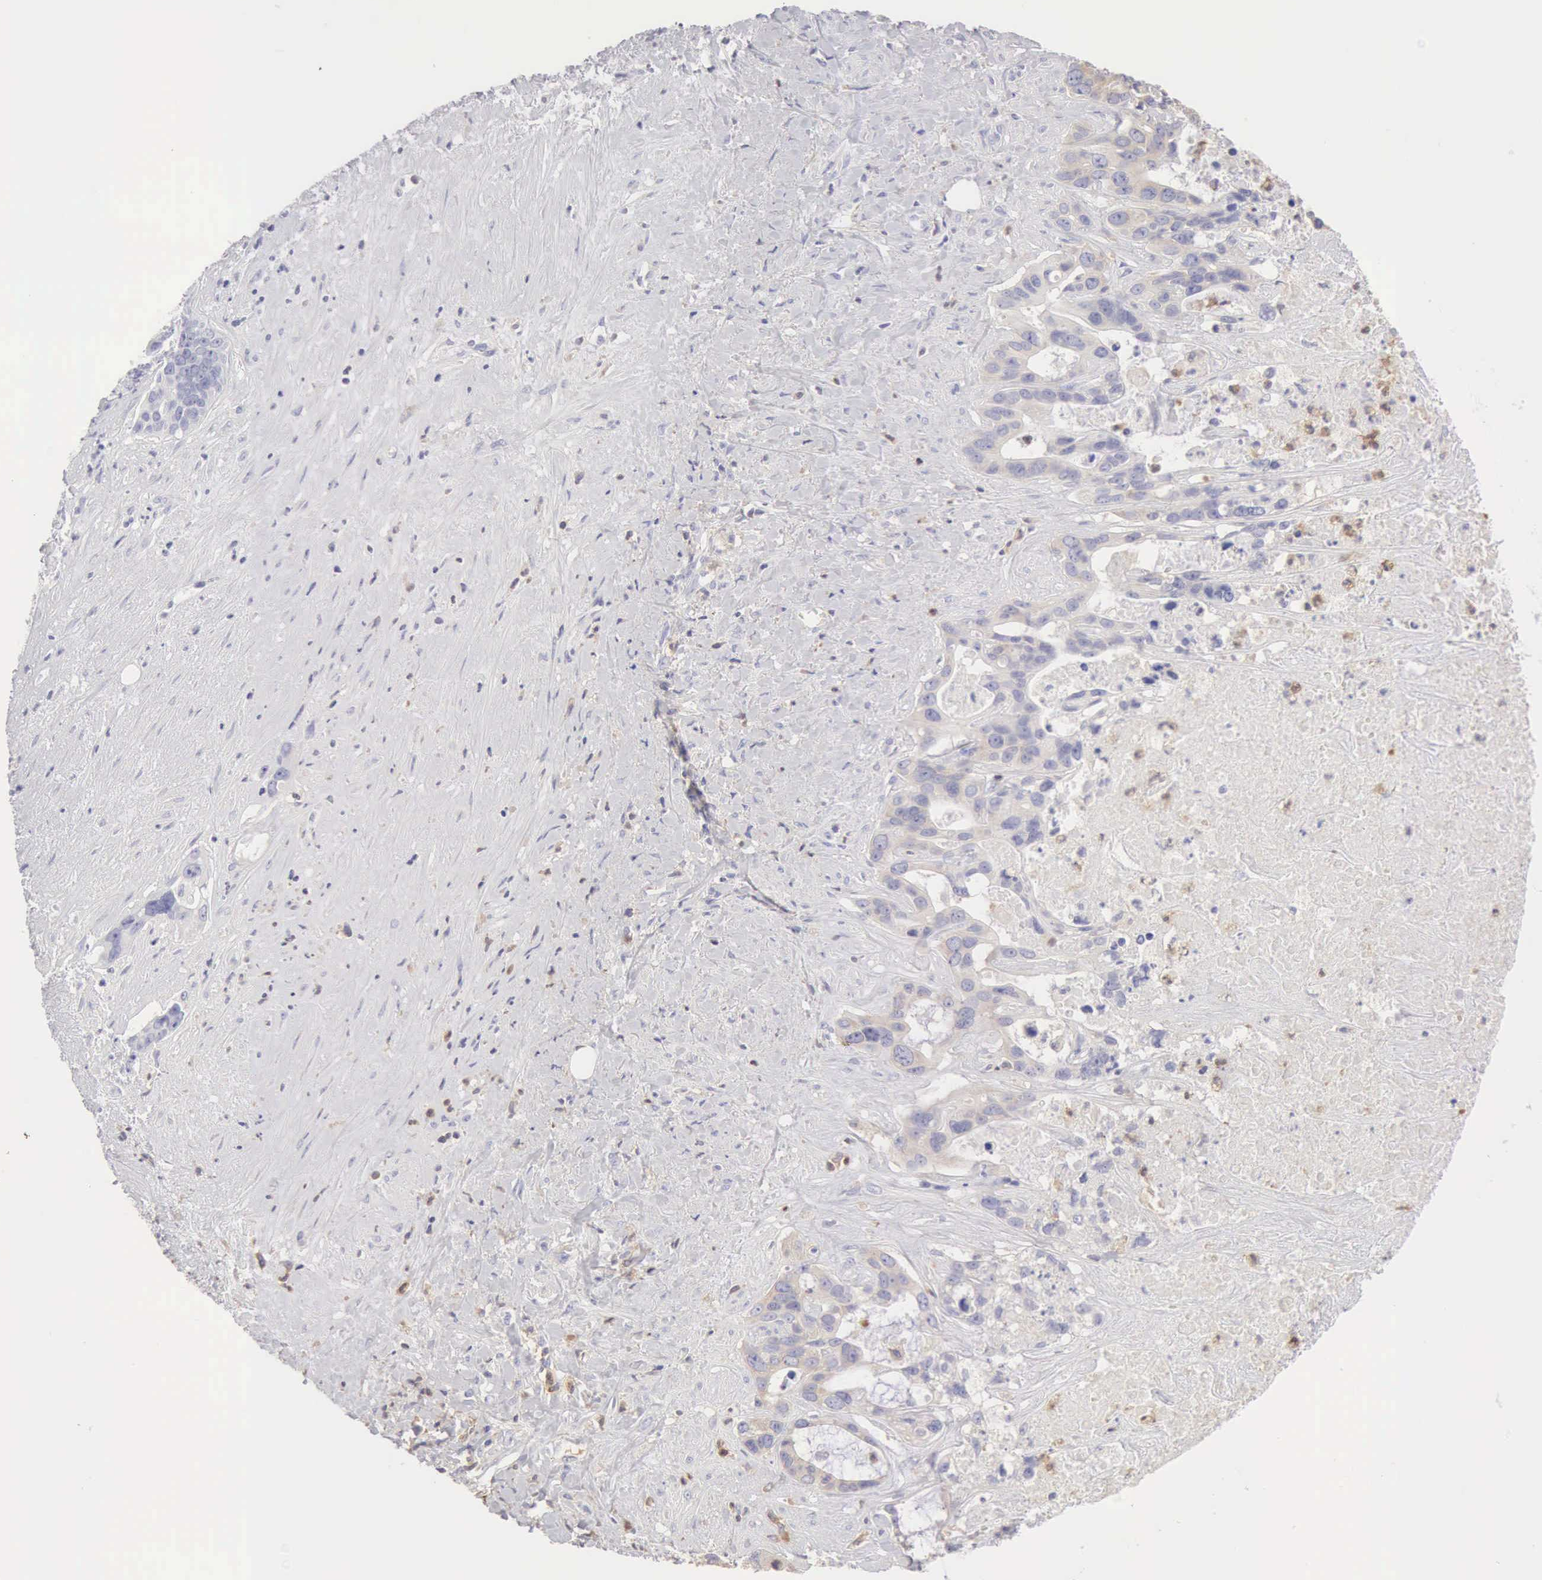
{"staining": {"intensity": "weak", "quantity": "<25%", "location": "cytoplasmic/membranous"}, "tissue": "liver cancer", "cell_type": "Tumor cells", "image_type": "cancer", "snomed": [{"axis": "morphology", "description": "Cholangiocarcinoma"}, {"axis": "topography", "description": "Liver"}], "caption": "An image of human cholangiocarcinoma (liver) is negative for staining in tumor cells.", "gene": "ARHGAP4", "patient": {"sex": "female", "age": 65}}